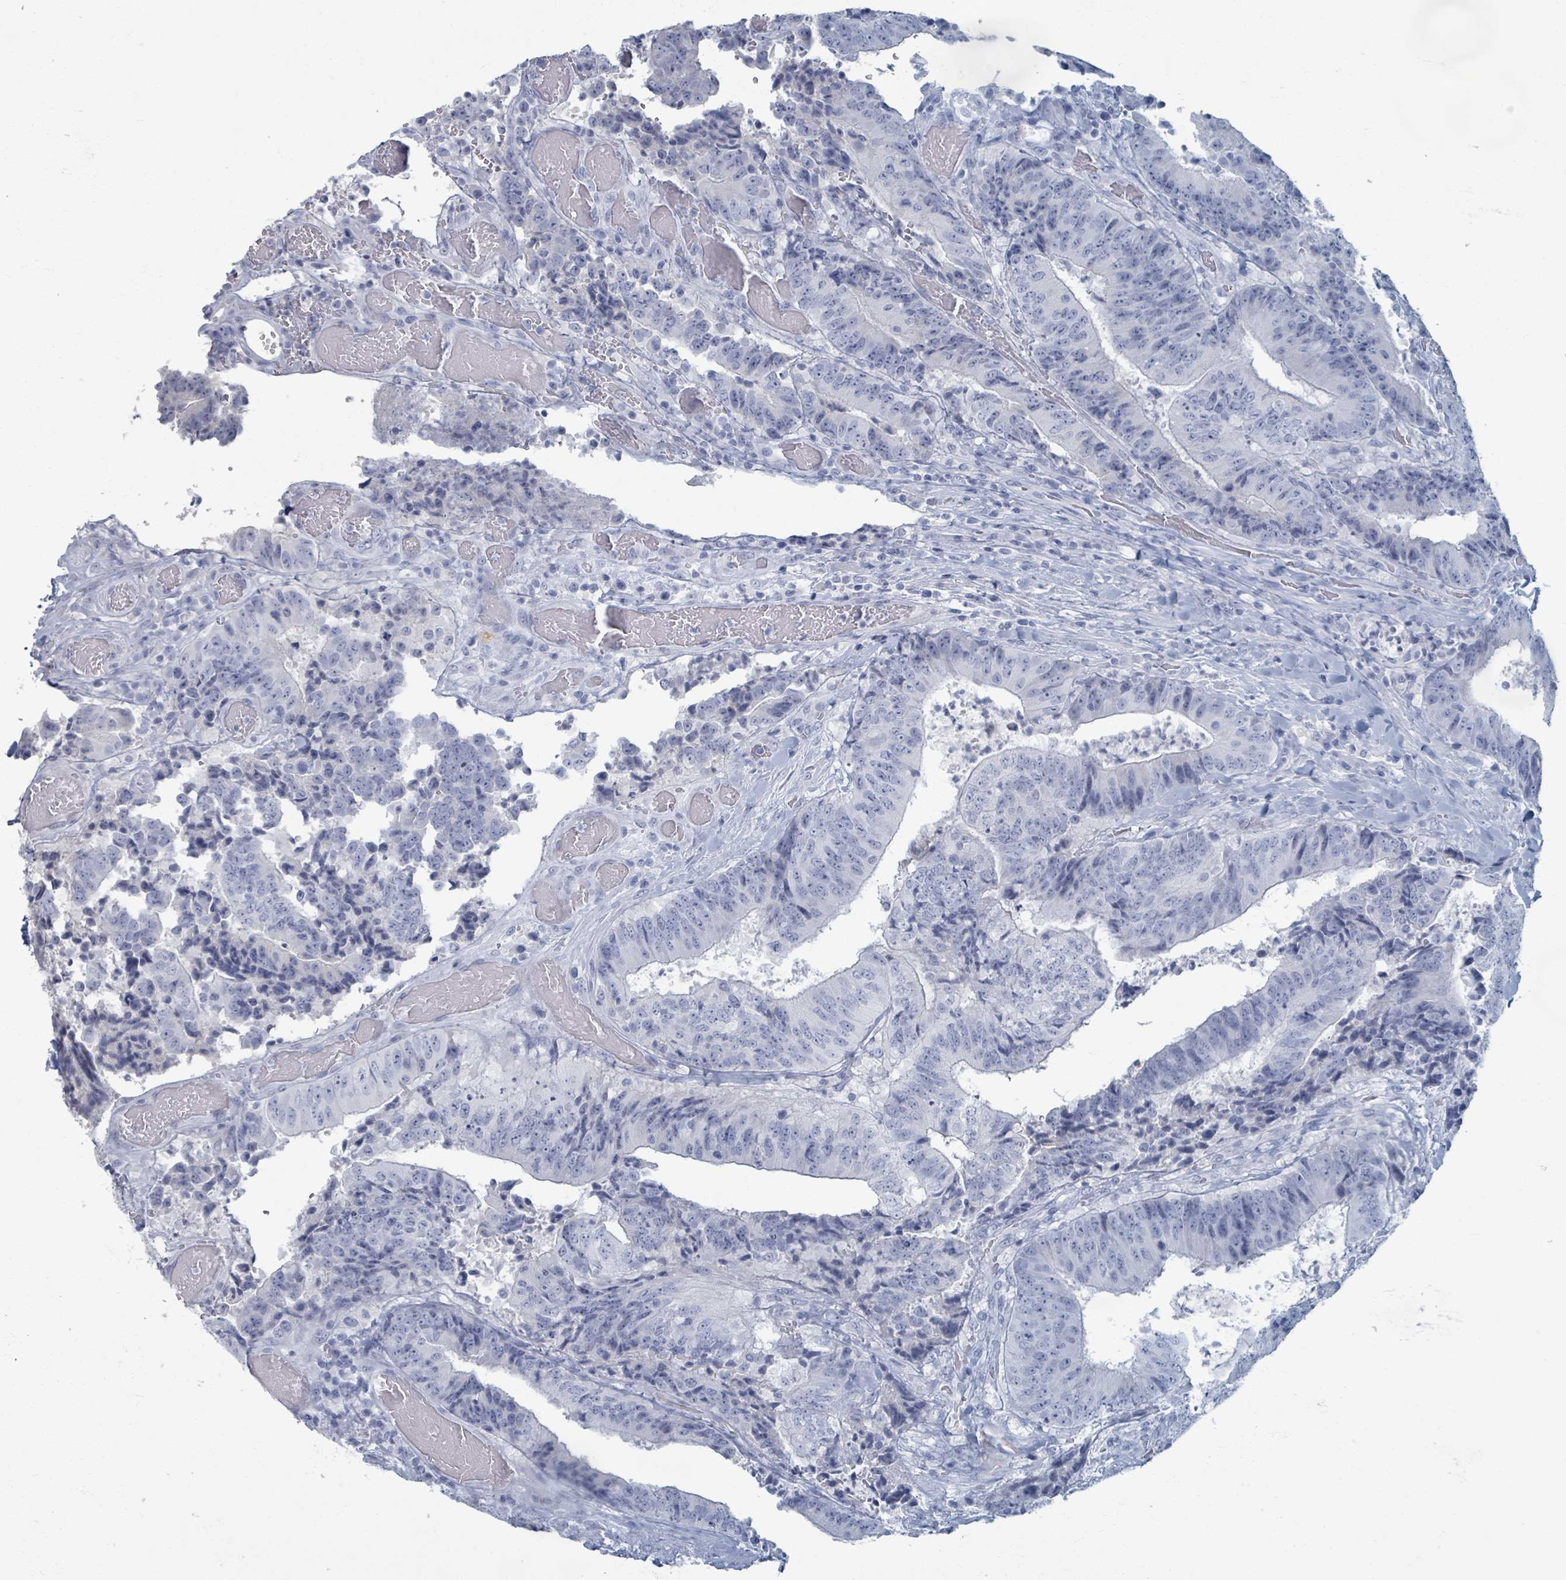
{"staining": {"intensity": "negative", "quantity": "none", "location": "none"}, "tissue": "colorectal cancer", "cell_type": "Tumor cells", "image_type": "cancer", "snomed": [{"axis": "morphology", "description": "Adenocarcinoma, NOS"}, {"axis": "topography", "description": "Rectum"}], "caption": "An IHC photomicrograph of colorectal cancer is shown. There is no staining in tumor cells of colorectal cancer.", "gene": "TAS2R1", "patient": {"sex": "male", "age": 72}}